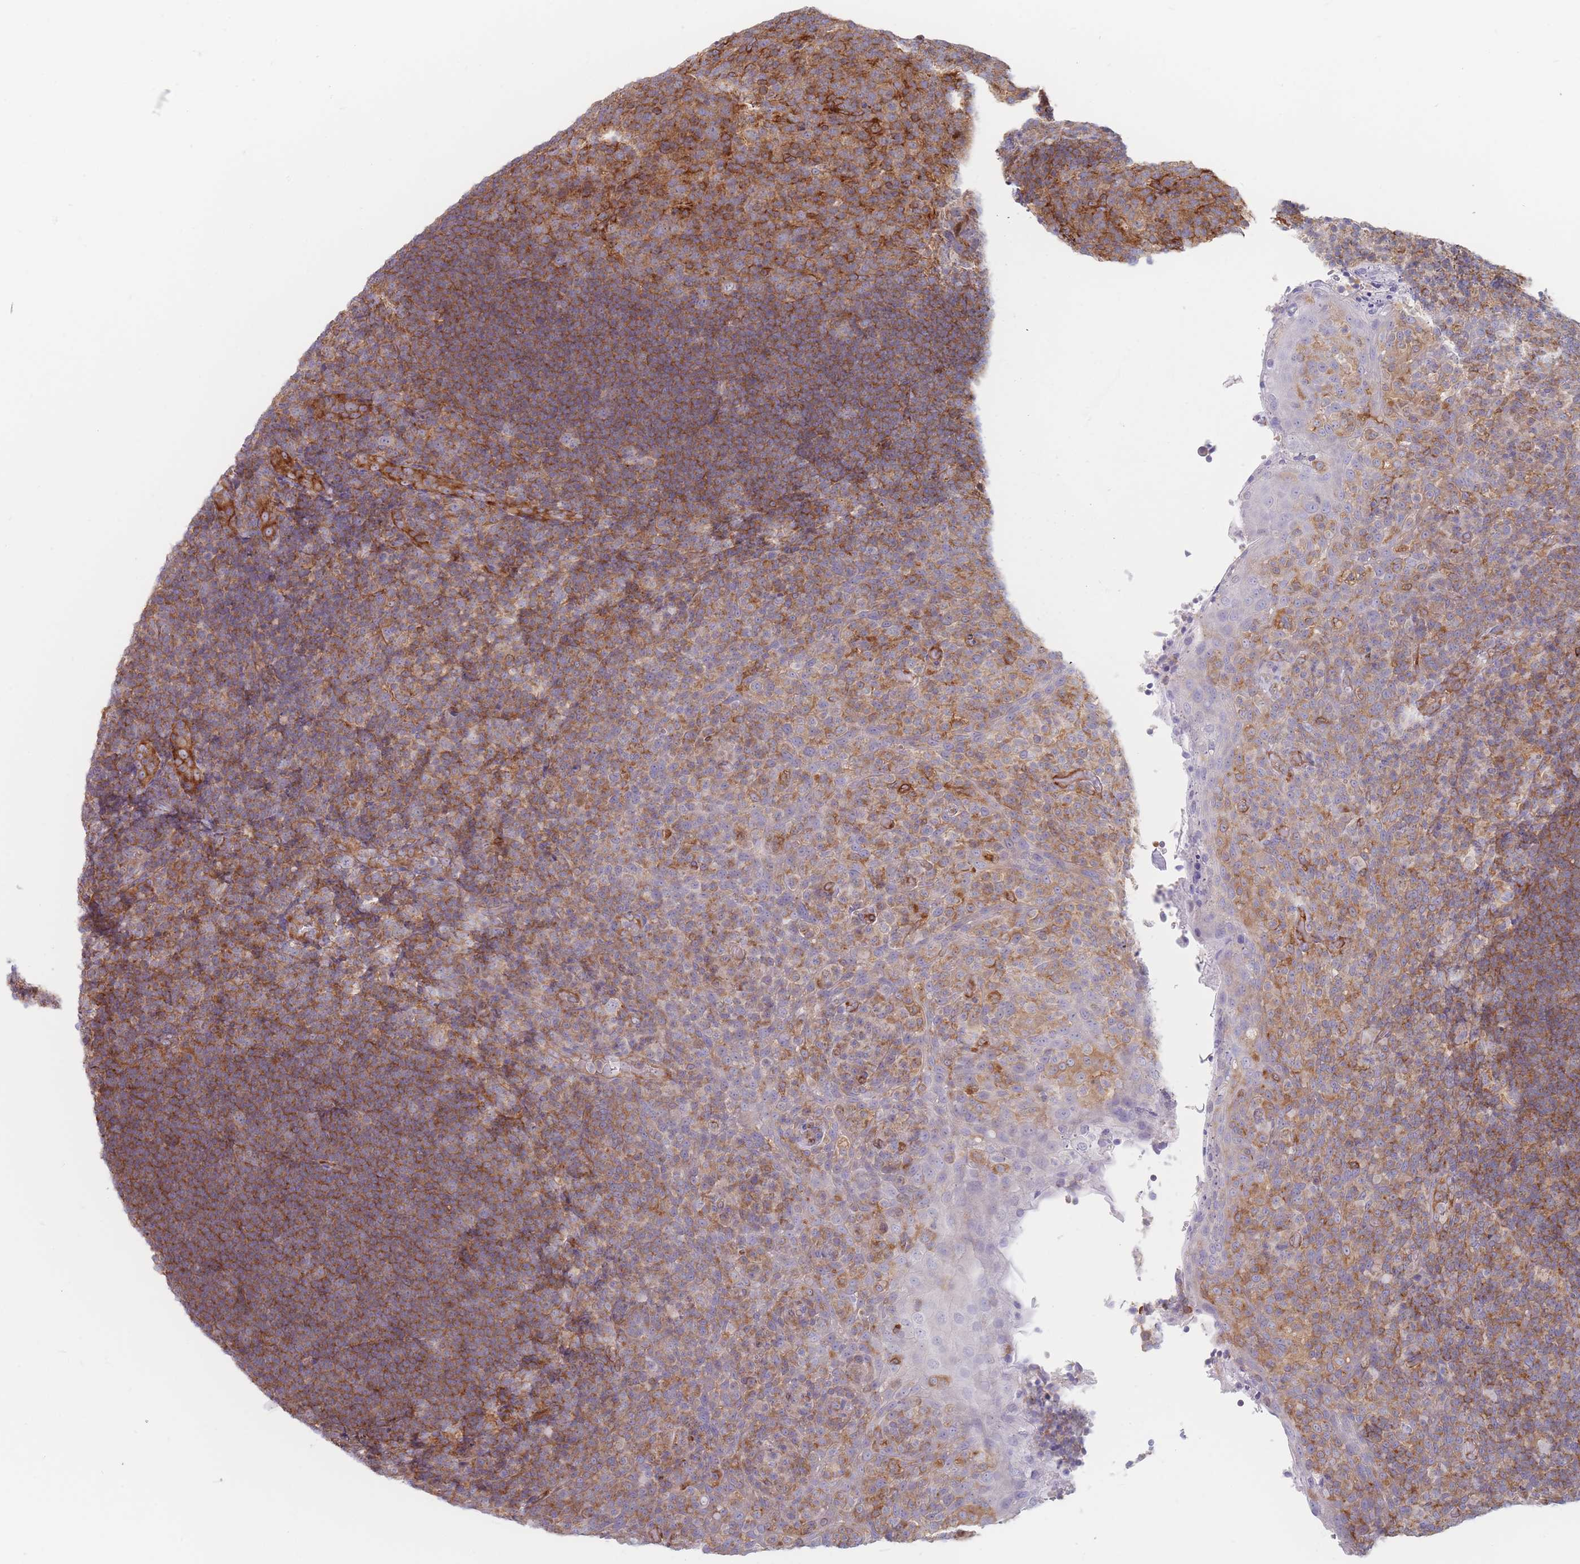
{"staining": {"intensity": "moderate", "quantity": ">75%", "location": "cytoplasmic/membranous"}, "tissue": "tonsil", "cell_type": "Germinal center cells", "image_type": "normal", "snomed": [{"axis": "morphology", "description": "Normal tissue, NOS"}, {"axis": "topography", "description": "Tonsil"}], "caption": "Protein expression analysis of normal tonsil shows moderate cytoplasmic/membranous staining in approximately >75% of germinal center cells. The protein is shown in brown color, while the nuclei are stained blue.", "gene": "MAP1S", "patient": {"sex": "female", "age": 10}}